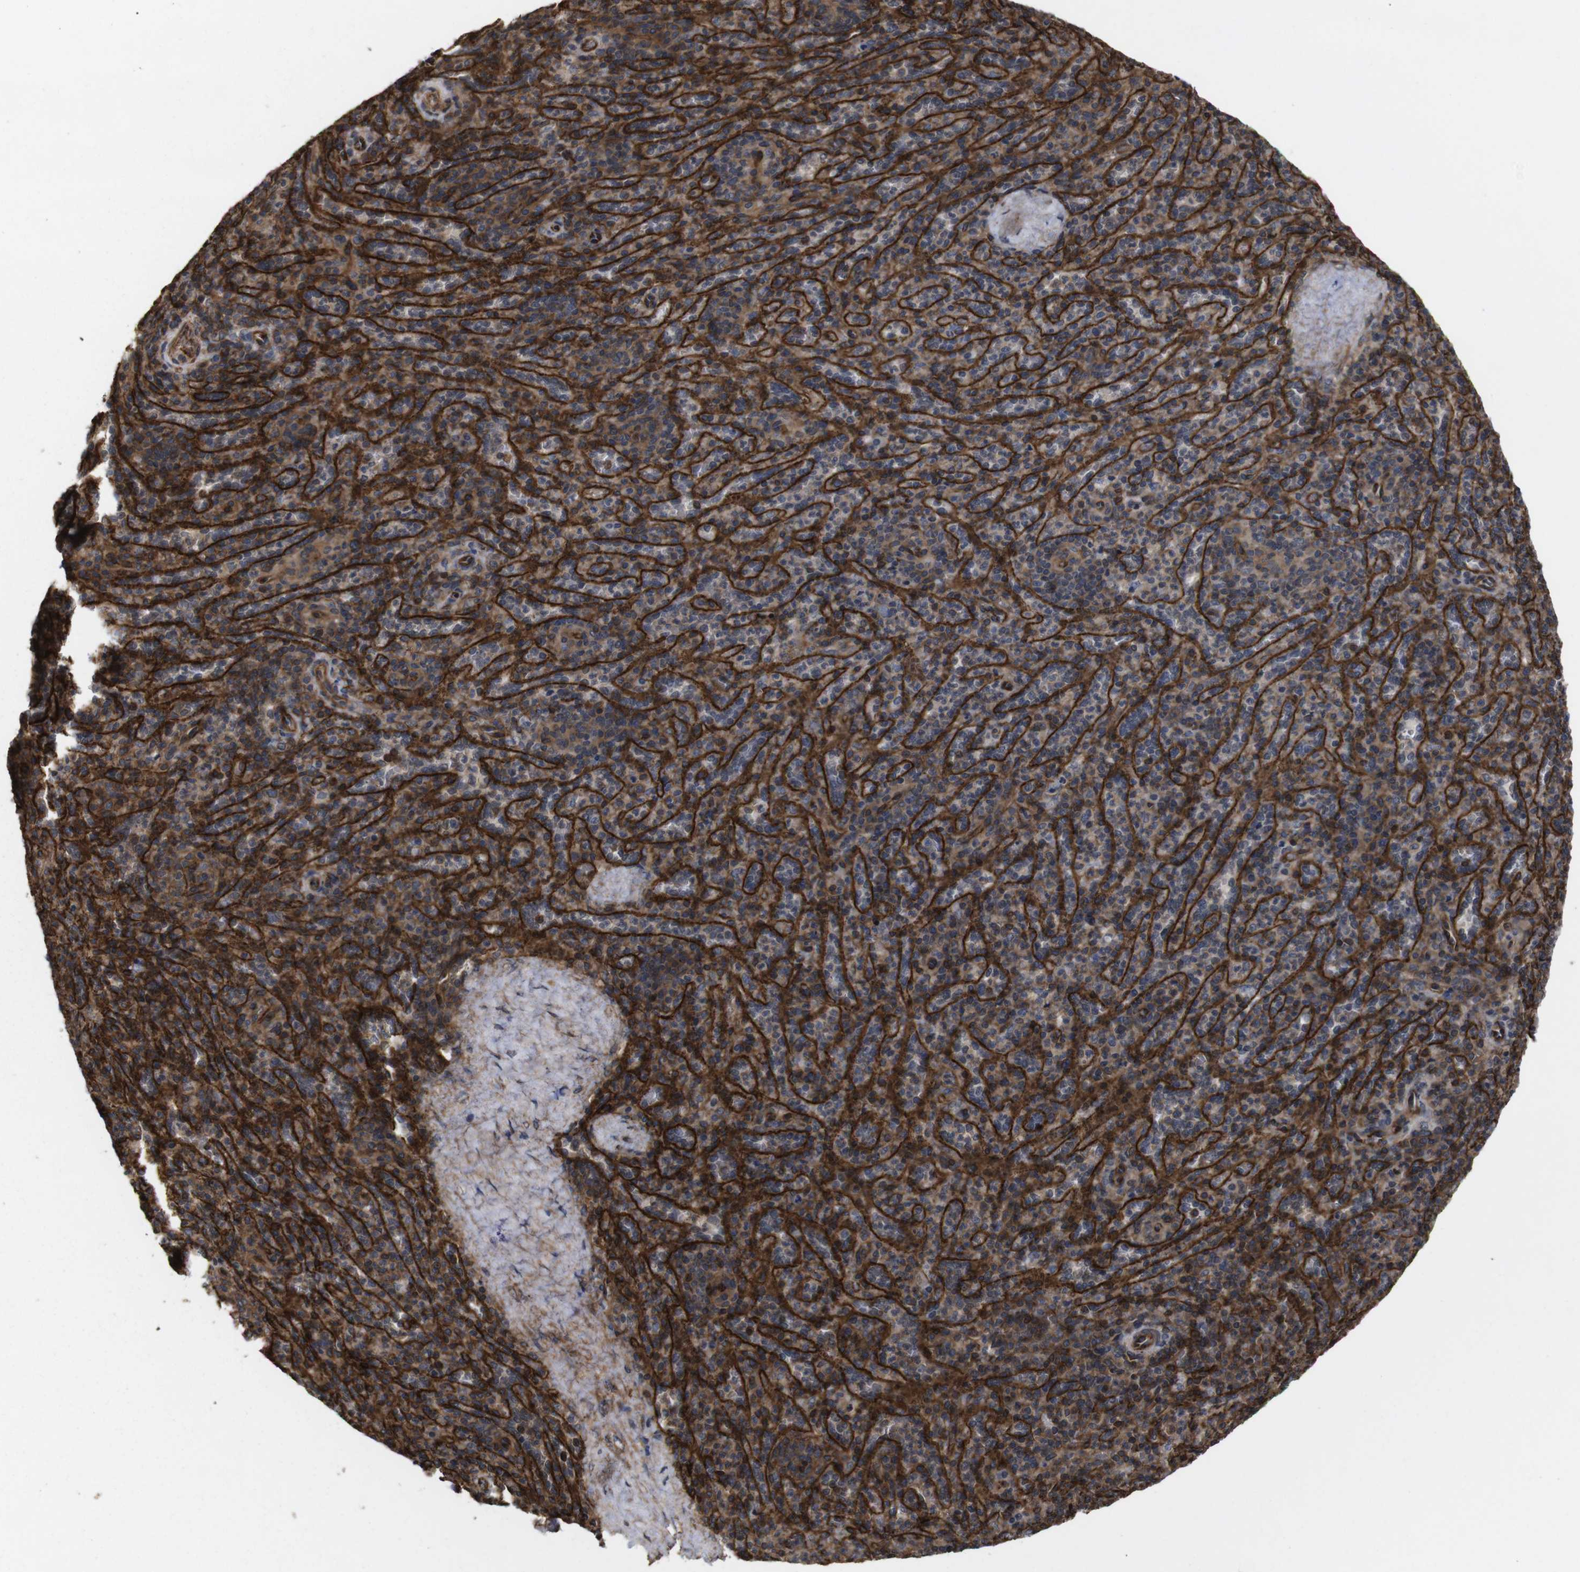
{"staining": {"intensity": "moderate", "quantity": ">75%", "location": "cytoplasmic/membranous"}, "tissue": "spleen", "cell_type": "Cells in red pulp", "image_type": "normal", "snomed": [{"axis": "morphology", "description": "Normal tissue, NOS"}, {"axis": "topography", "description": "Spleen"}], "caption": "Protein expression by immunohistochemistry (IHC) reveals moderate cytoplasmic/membranous positivity in approximately >75% of cells in red pulp in unremarkable spleen.", "gene": "NANOS1", "patient": {"sex": "male", "age": 36}}